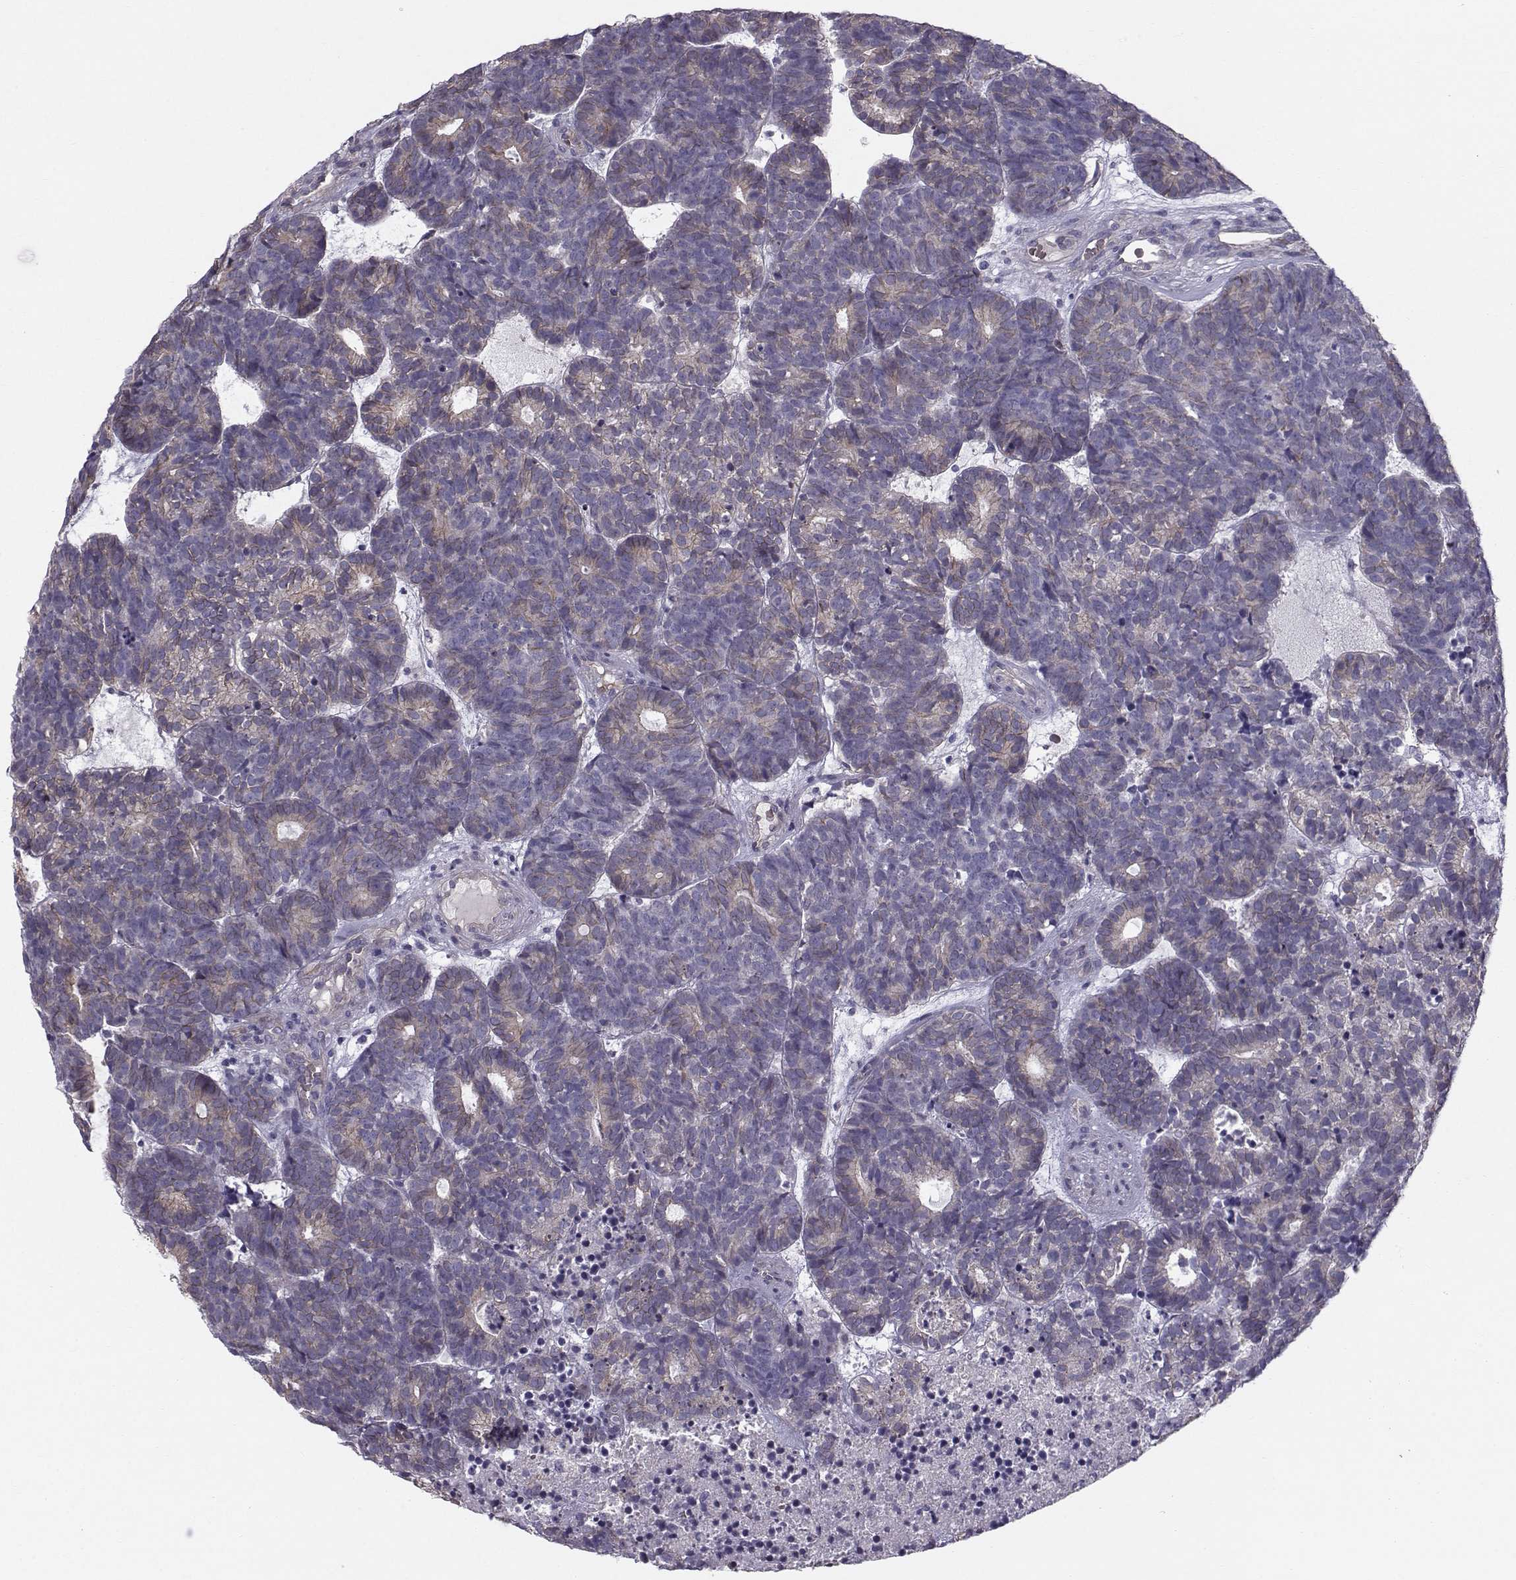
{"staining": {"intensity": "weak", "quantity": "25%-75%", "location": "cytoplasmic/membranous"}, "tissue": "head and neck cancer", "cell_type": "Tumor cells", "image_type": "cancer", "snomed": [{"axis": "morphology", "description": "Adenocarcinoma, NOS"}, {"axis": "topography", "description": "Head-Neck"}], "caption": "An immunohistochemistry (IHC) photomicrograph of tumor tissue is shown. Protein staining in brown labels weak cytoplasmic/membranous positivity in head and neck cancer within tumor cells.", "gene": "QPCT", "patient": {"sex": "female", "age": 81}}